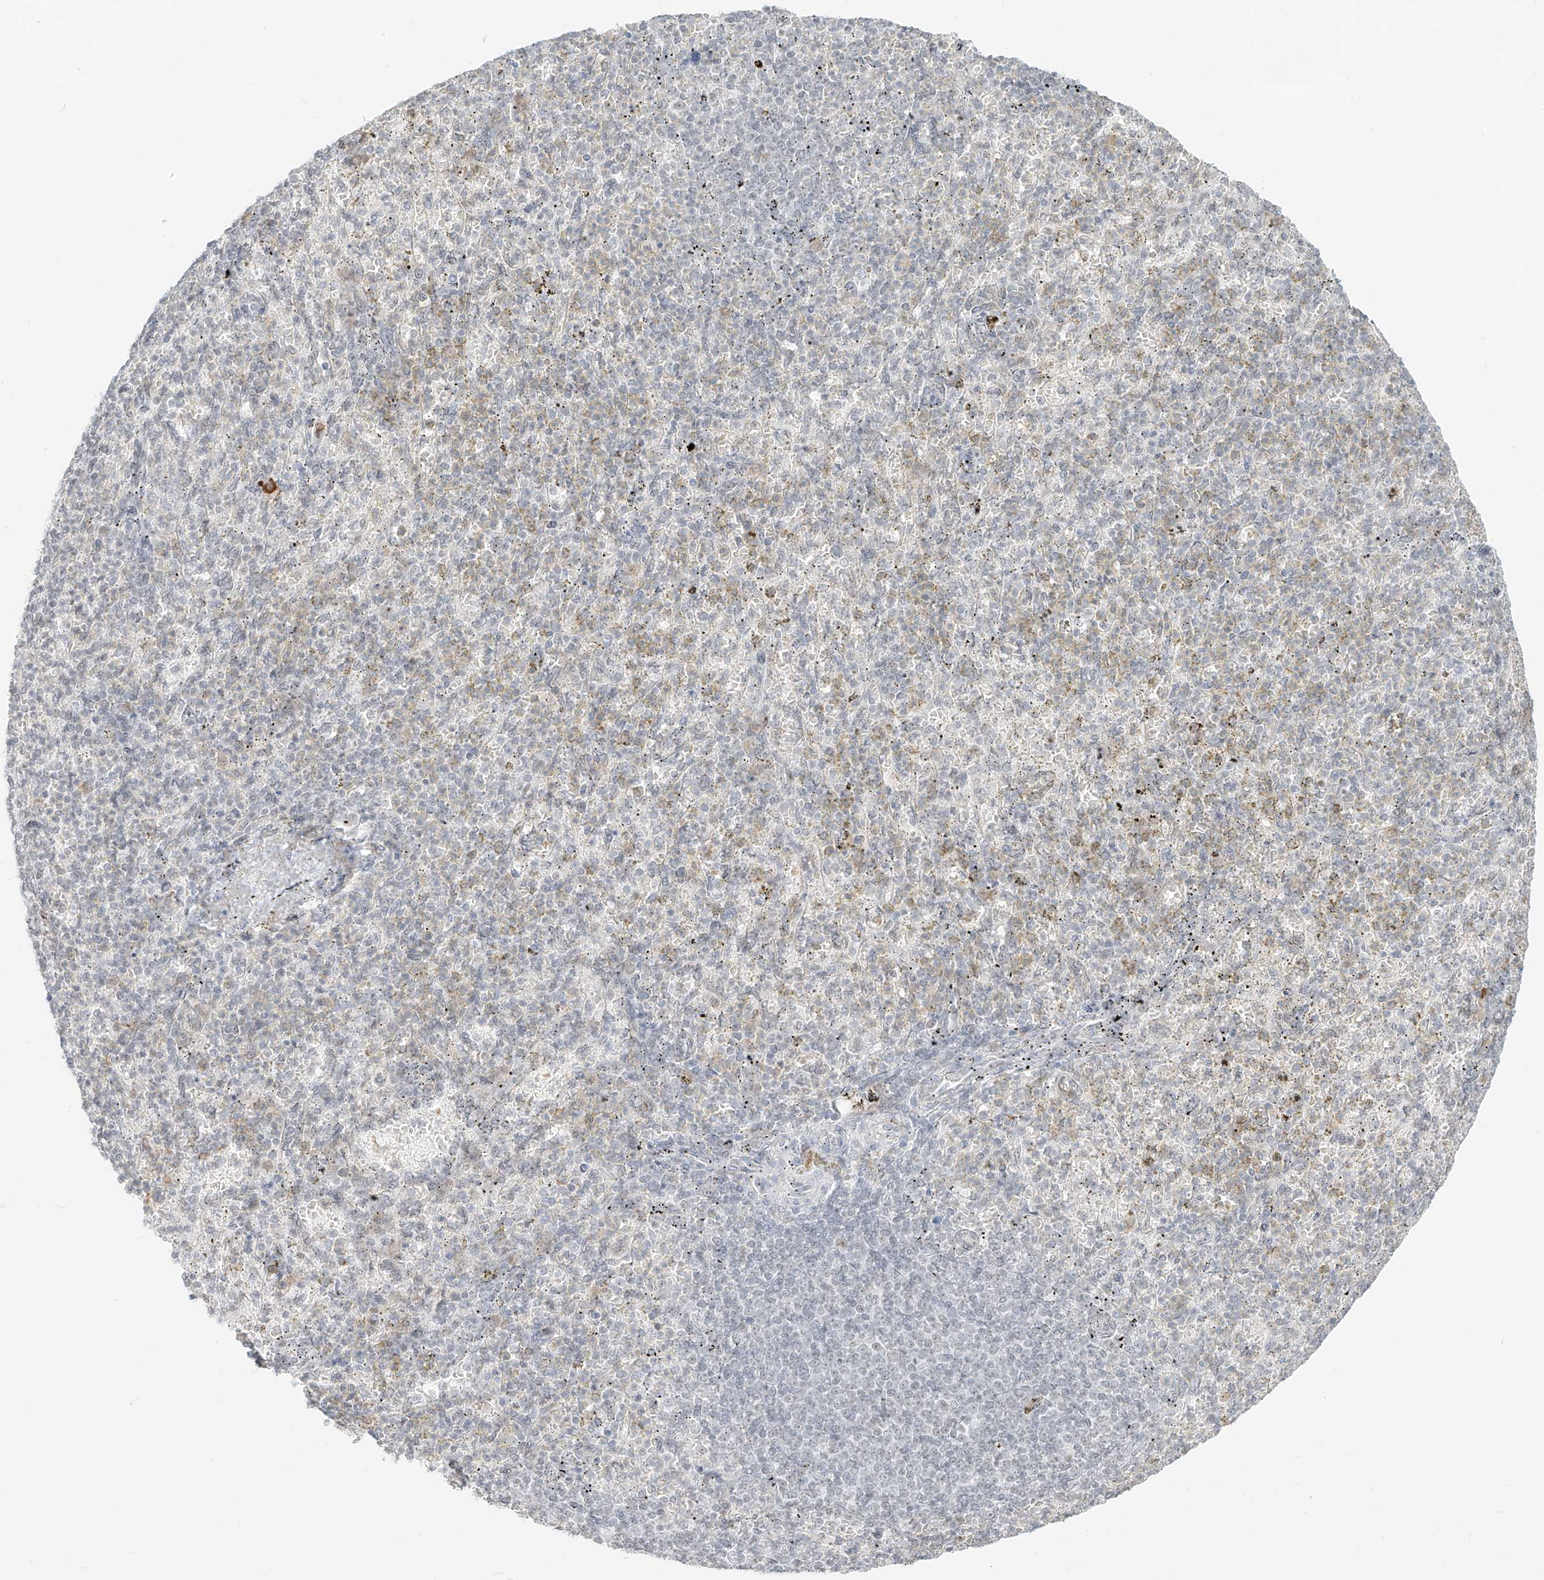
{"staining": {"intensity": "negative", "quantity": "none", "location": "none"}, "tissue": "spleen", "cell_type": "Cells in red pulp", "image_type": "normal", "snomed": [{"axis": "morphology", "description": "Normal tissue, NOS"}, {"axis": "topography", "description": "Spleen"}], "caption": "DAB immunohistochemical staining of benign human spleen displays no significant positivity in cells in red pulp. The staining was performed using DAB (3,3'-diaminobenzidine) to visualize the protein expression in brown, while the nuclei were stained in blue with hematoxylin (Magnification: 20x).", "gene": "SUPT5H", "patient": {"sex": "female", "age": 74}}